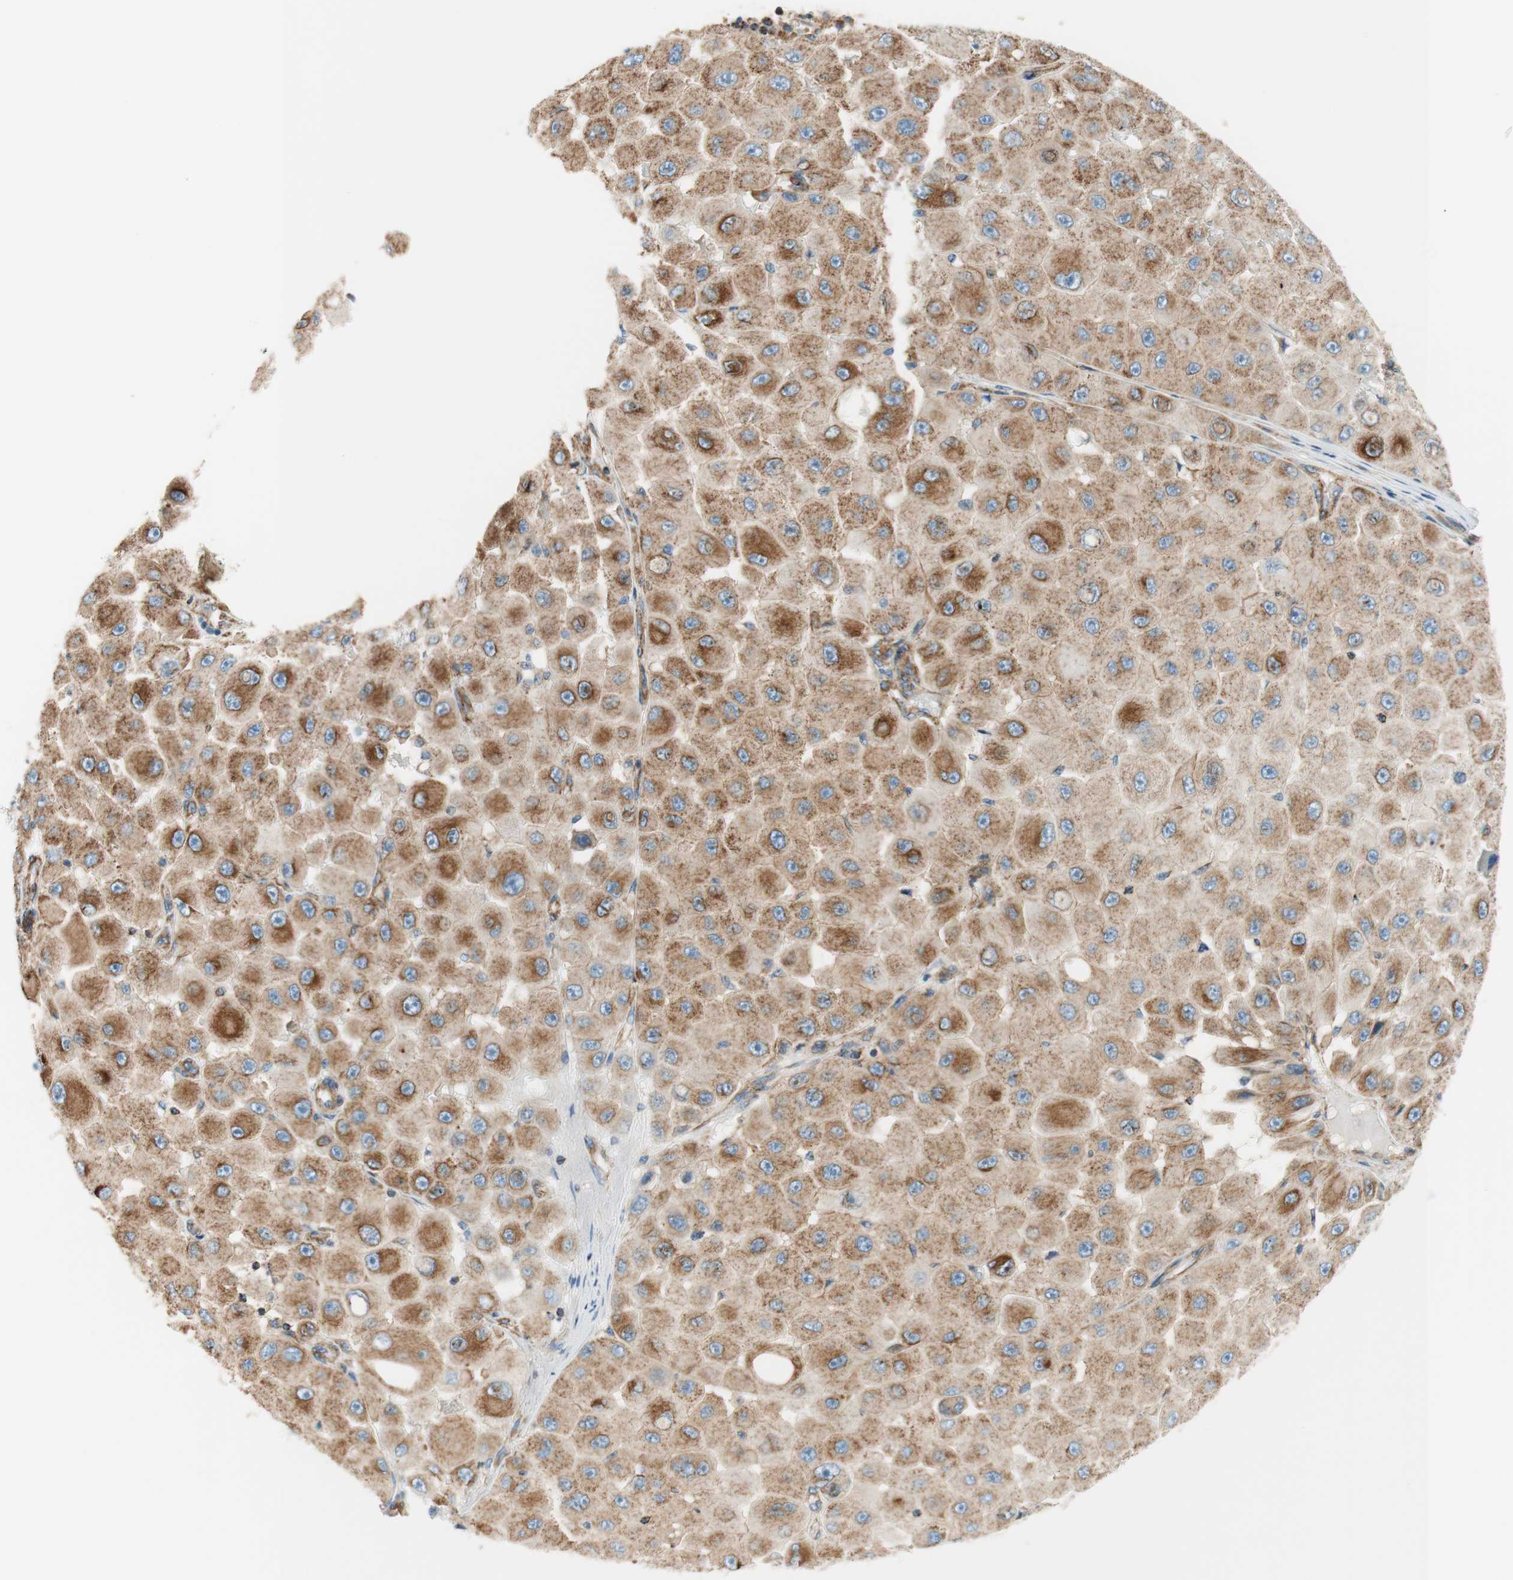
{"staining": {"intensity": "moderate", "quantity": ">75%", "location": "cytoplasmic/membranous"}, "tissue": "melanoma", "cell_type": "Tumor cells", "image_type": "cancer", "snomed": [{"axis": "morphology", "description": "Malignant melanoma, NOS"}, {"axis": "topography", "description": "Skin"}], "caption": "IHC (DAB (3,3'-diaminobenzidine)) staining of malignant melanoma reveals moderate cytoplasmic/membranous protein staining in about >75% of tumor cells.", "gene": "VPS26A", "patient": {"sex": "female", "age": 81}}